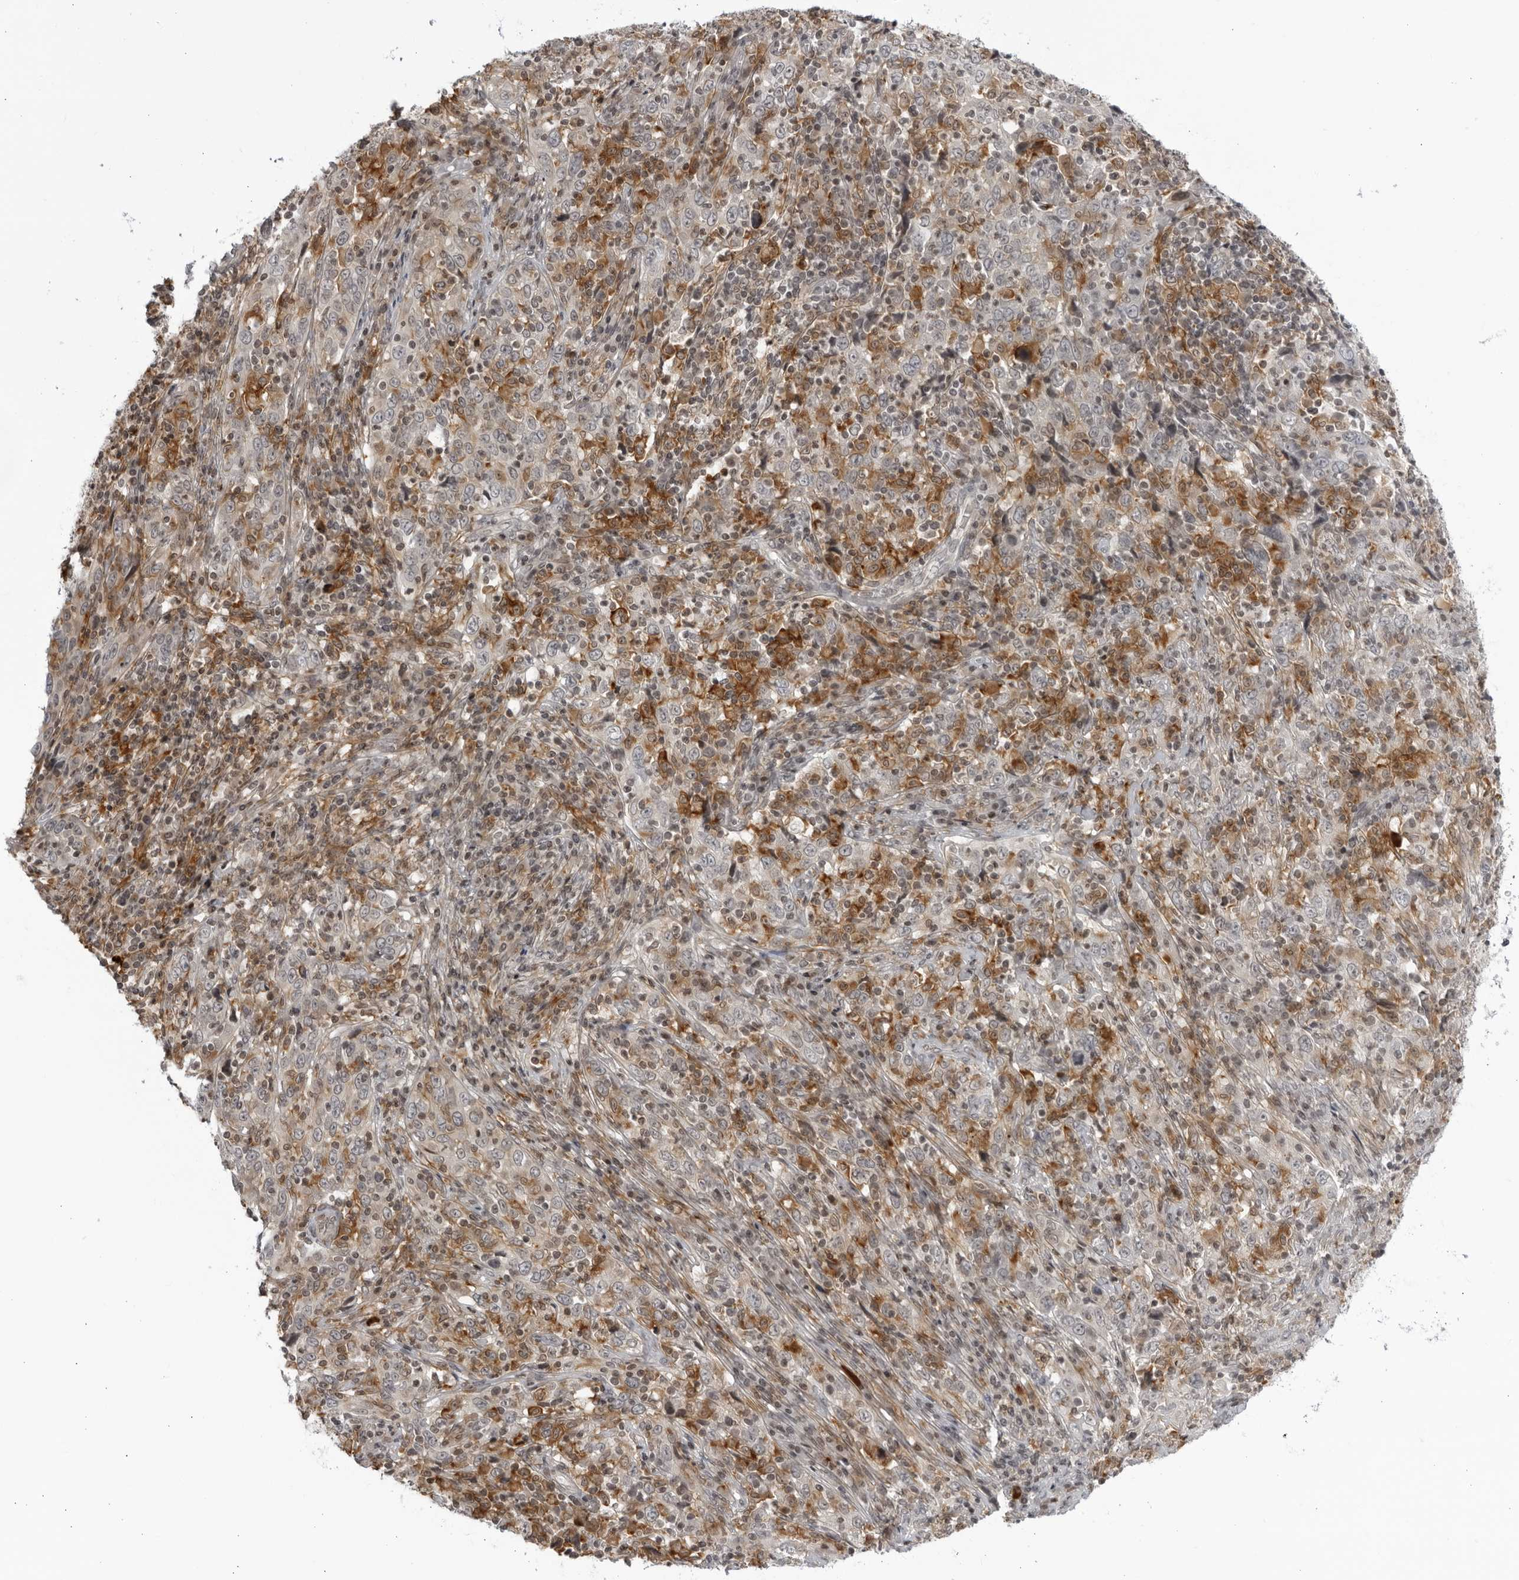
{"staining": {"intensity": "weak", "quantity": "<25%", "location": "nuclear"}, "tissue": "cervical cancer", "cell_type": "Tumor cells", "image_type": "cancer", "snomed": [{"axis": "morphology", "description": "Squamous cell carcinoma, NOS"}, {"axis": "topography", "description": "Cervix"}], "caption": "Immunohistochemistry (IHC) photomicrograph of human cervical cancer stained for a protein (brown), which displays no positivity in tumor cells. (Stains: DAB (3,3'-diaminobenzidine) immunohistochemistry with hematoxylin counter stain, Microscopy: brightfield microscopy at high magnification).", "gene": "DTL", "patient": {"sex": "female", "age": 46}}